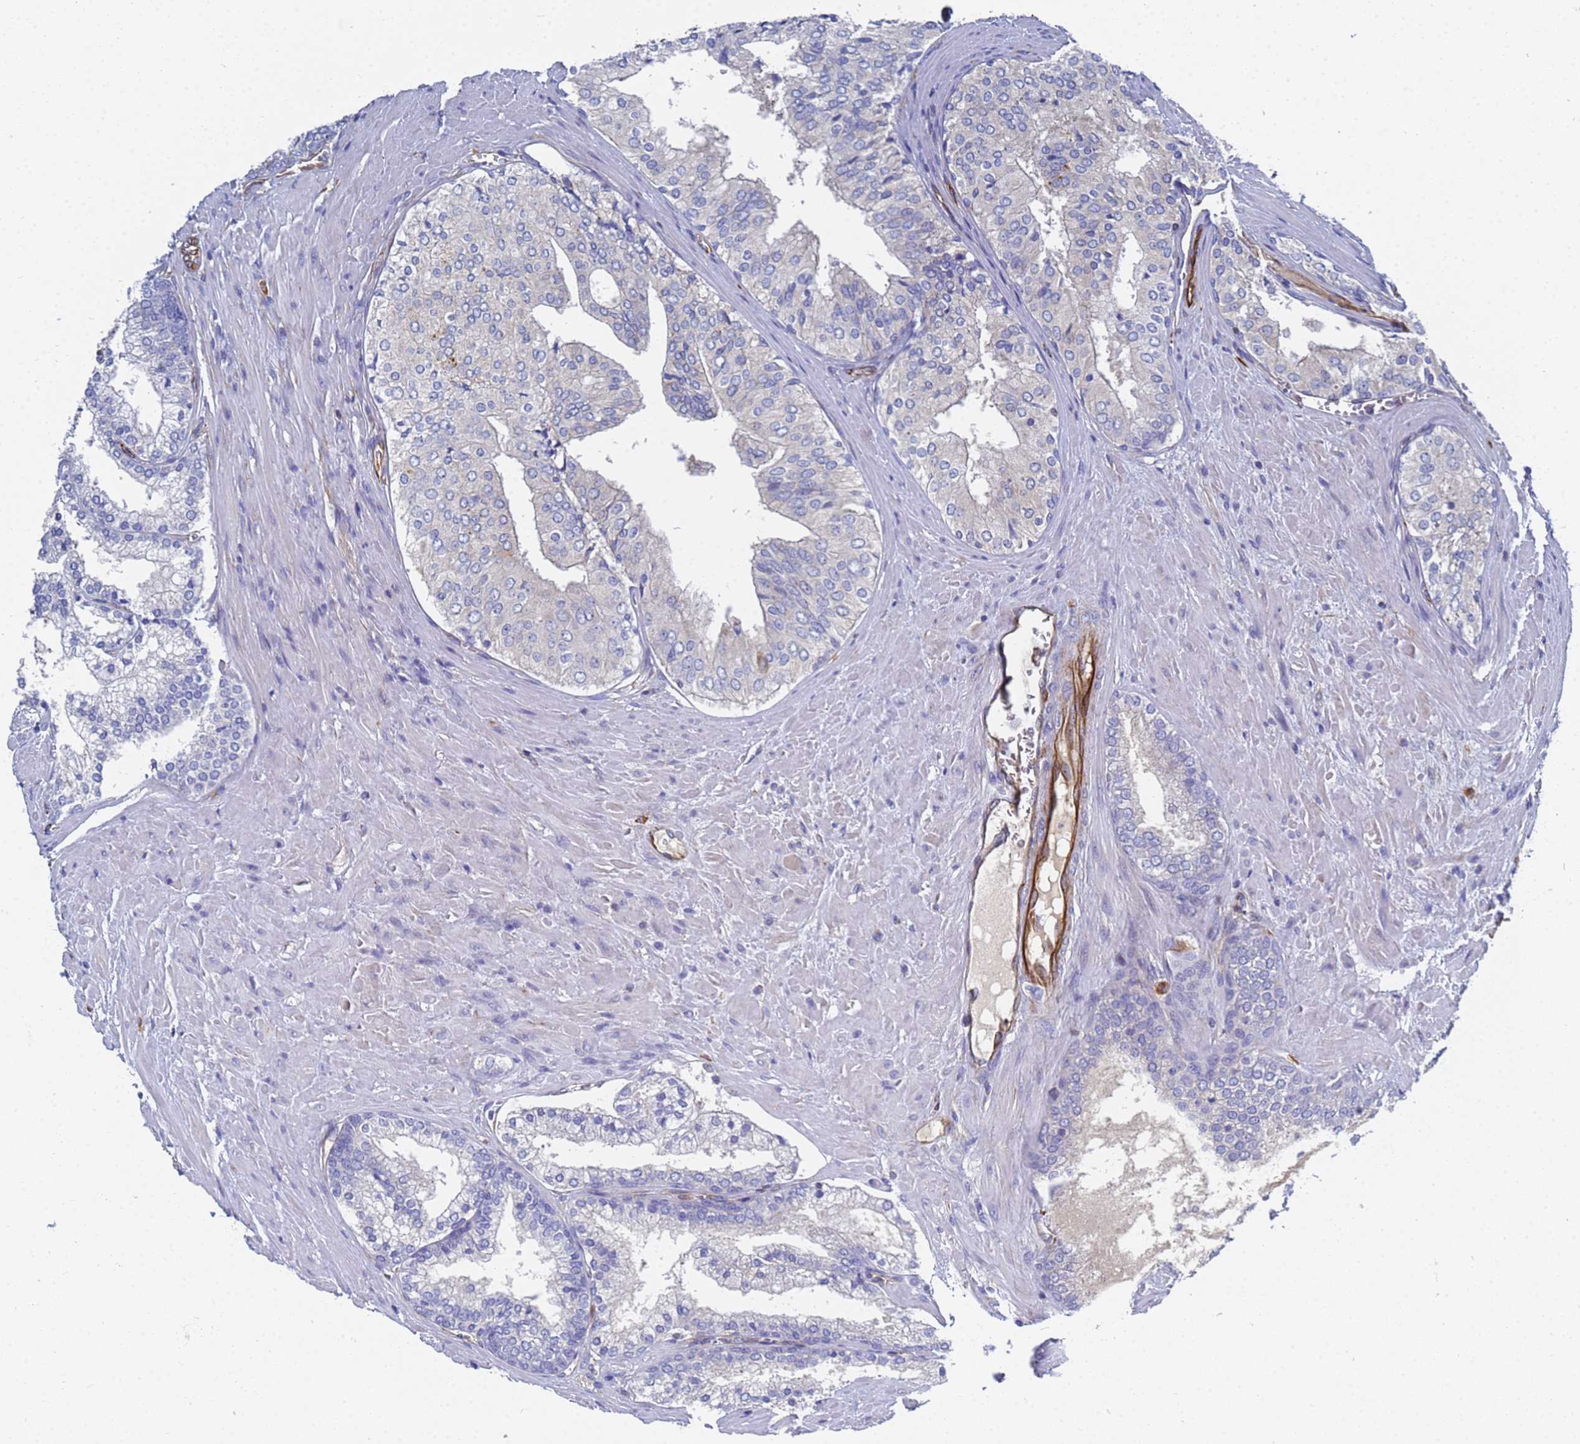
{"staining": {"intensity": "negative", "quantity": "none", "location": "none"}, "tissue": "prostate cancer", "cell_type": "Tumor cells", "image_type": "cancer", "snomed": [{"axis": "morphology", "description": "Adenocarcinoma, High grade"}, {"axis": "topography", "description": "Prostate"}], "caption": "Tumor cells are negative for brown protein staining in prostate cancer (high-grade adenocarcinoma). Brightfield microscopy of IHC stained with DAB (brown) and hematoxylin (blue), captured at high magnification.", "gene": "SYT13", "patient": {"sex": "male", "age": 72}}